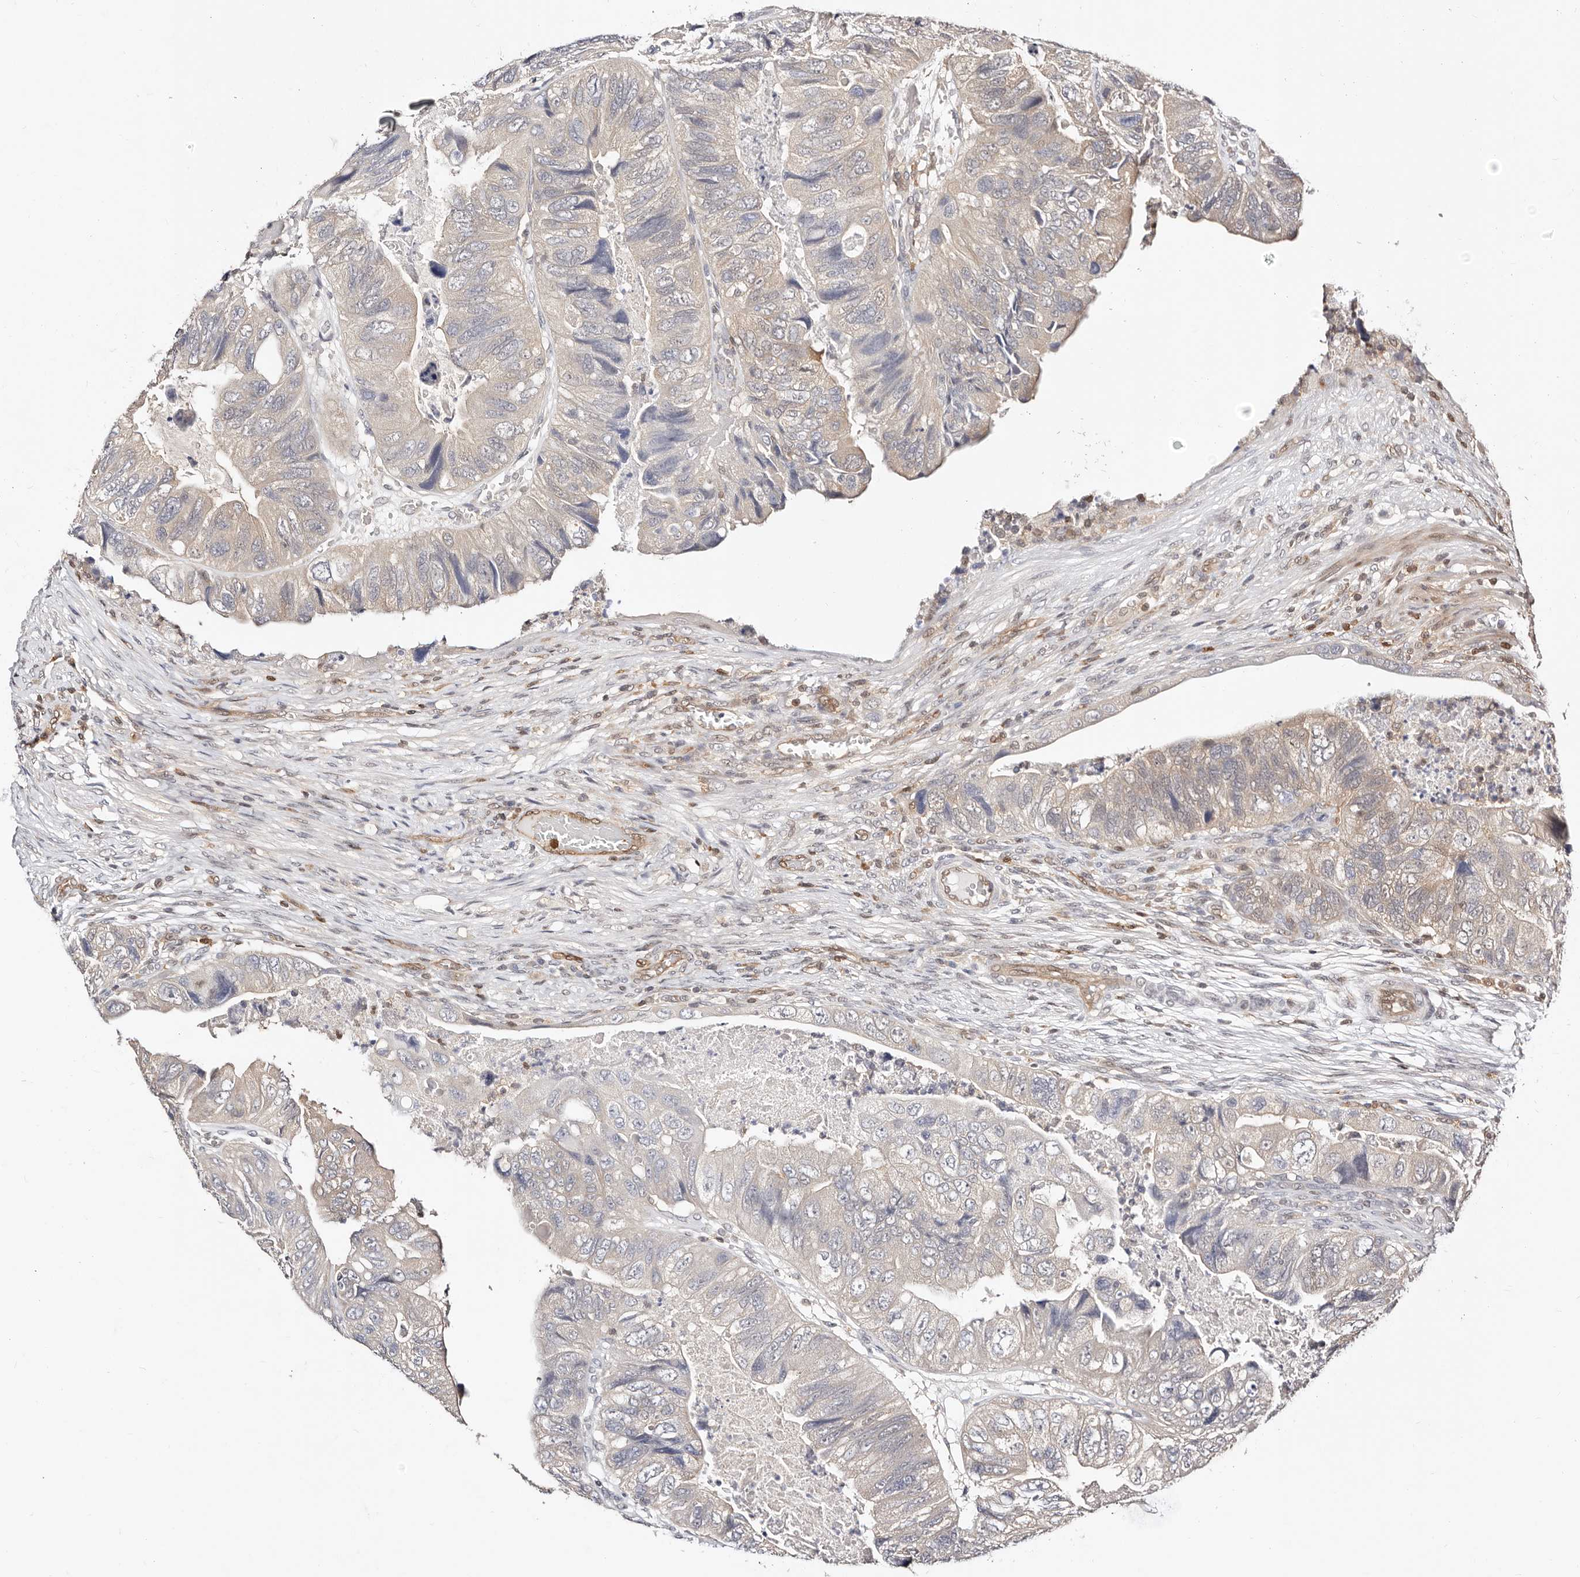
{"staining": {"intensity": "negative", "quantity": "none", "location": "none"}, "tissue": "colorectal cancer", "cell_type": "Tumor cells", "image_type": "cancer", "snomed": [{"axis": "morphology", "description": "Adenocarcinoma, NOS"}, {"axis": "topography", "description": "Rectum"}], "caption": "The immunohistochemistry image has no significant staining in tumor cells of colorectal adenocarcinoma tissue.", "gene": "STAT5A", "patient": {"sex": "male", "age": 63}}